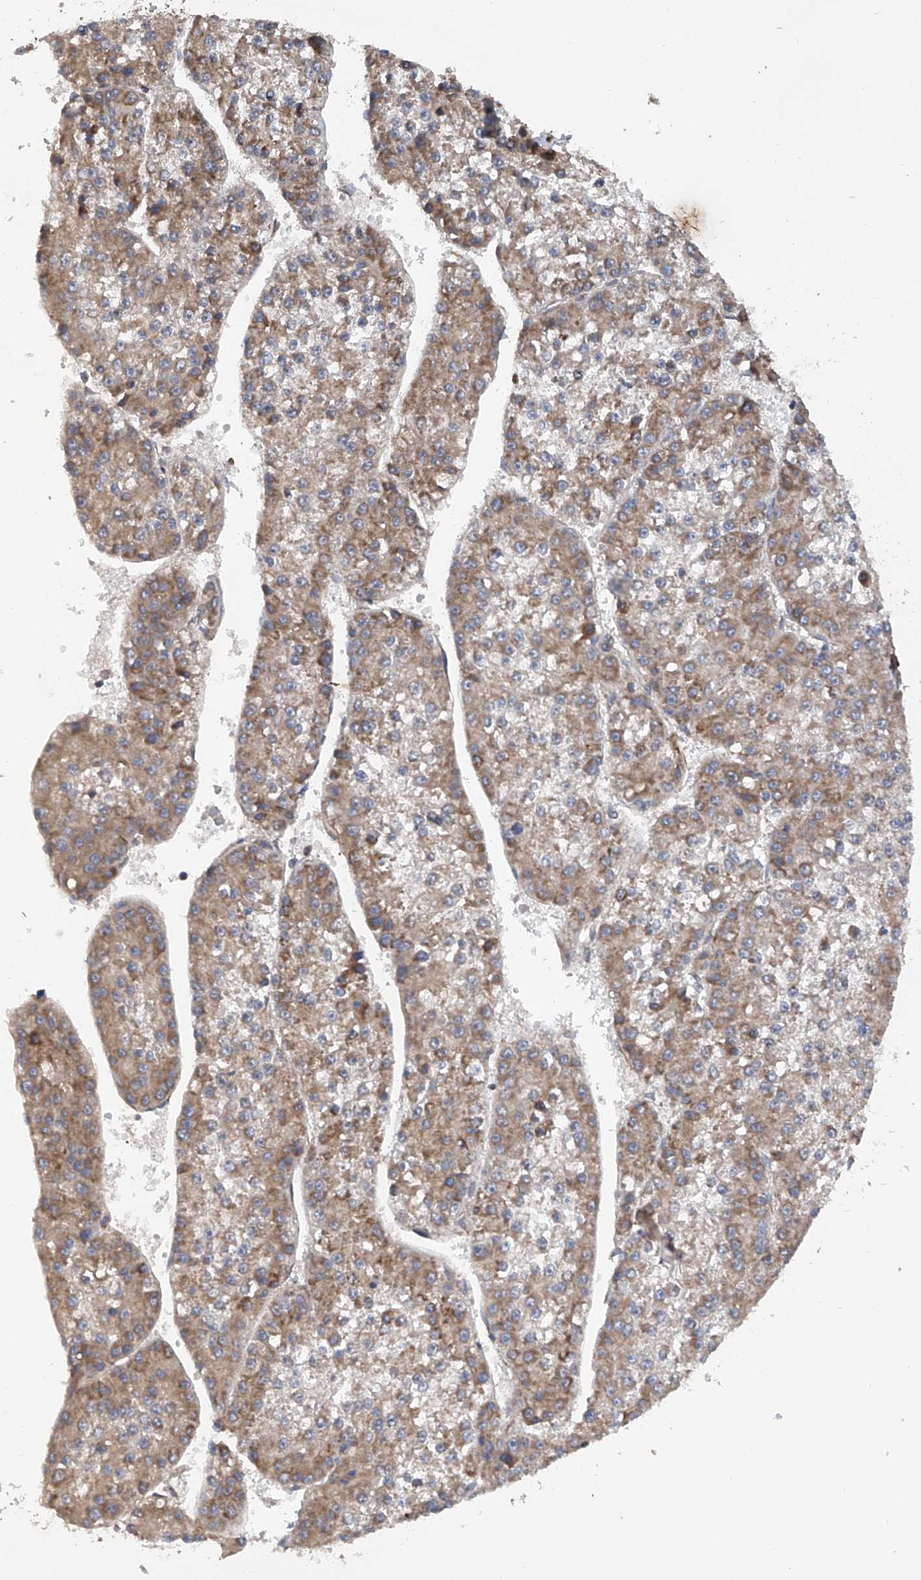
{"staining": {"intensity": "moderate", "quantity": ">75%", "location": "cytoplasmic/membranous"}, "tissue": "liver cancer", "cell_type": "Tumor cells", "image_type": "cancer", "snomed": [{"axis": "morphology", "description": "Carcinoma, Hepatocellular, NOS"}, {"axis": "topography", "description": "Liver"}], "caption": "Immunohistochemistry staining of hepatocellular carcinoma (liver), which demonstrates medium levels of moderate cytoplasmic/membranous positivity in approximately >75% of tumor cells indicating moderate cytoplasmic/membranous protein staining. The staining was performed using DAB (3,3'-diaminobenzidine) (brown) for protein detection and nuclei were counterstained in hematoxylin (blue).", "gene": "ASCC3", "patient": {"sex": "female", "age": 73}}